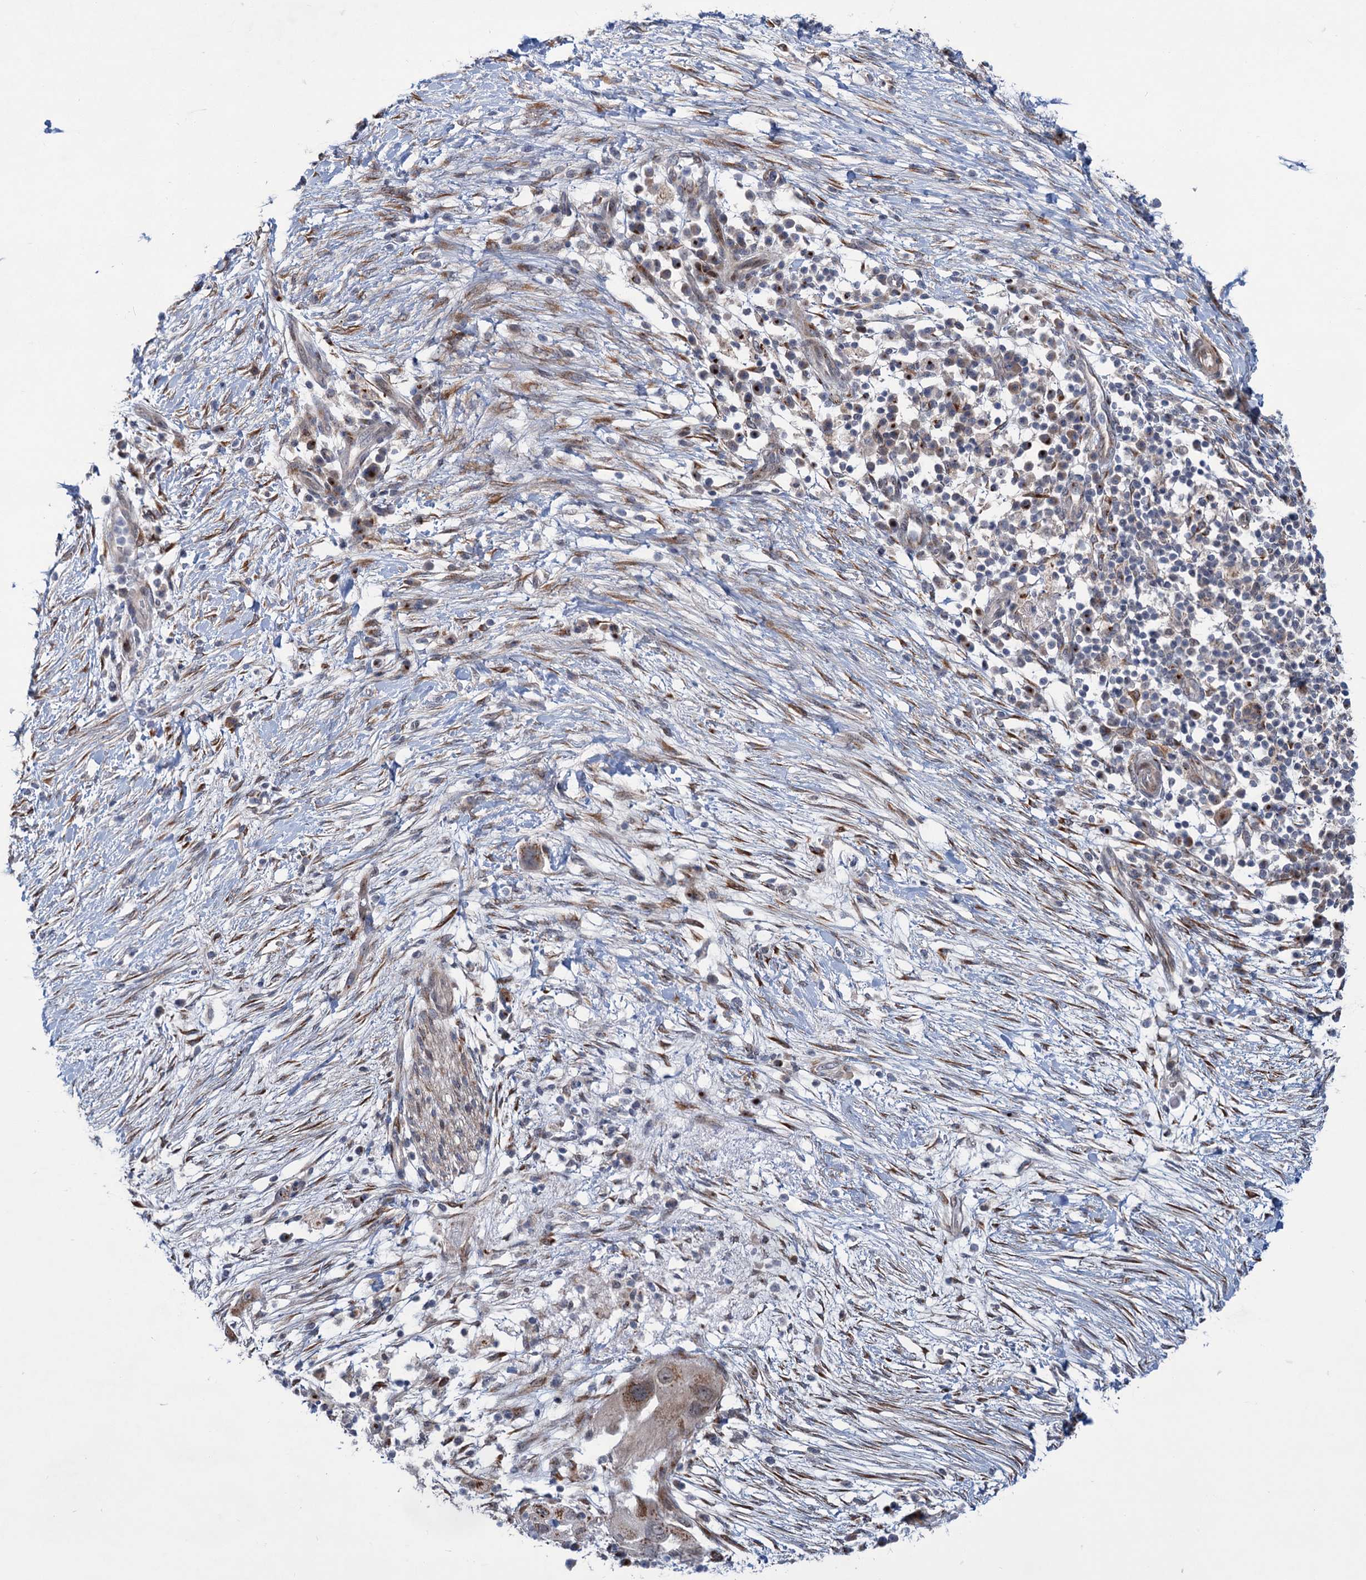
{"staining": {"intensity": "moderate", "quantity": ">75%", "location": "cytoplasmic/membranous"}, "tissue": "pancreatic cancer", "cell_type": "Tumor cells", "image_type": "cancer", "snomed": [{"axis": "morphology", "description": "Adenocarcinoma, NOS"}, {"axis": "topography", "description": "Pancreas"}], "caption": "Human pancreatic adenocarcinoma stained for a protein (brown) exhibits moderate cytoplasmic/membranous positive positivity in approximately >75% of tumor cells.", "gene": "ELP4", "patient": {"sex": "male", "age": 68}}